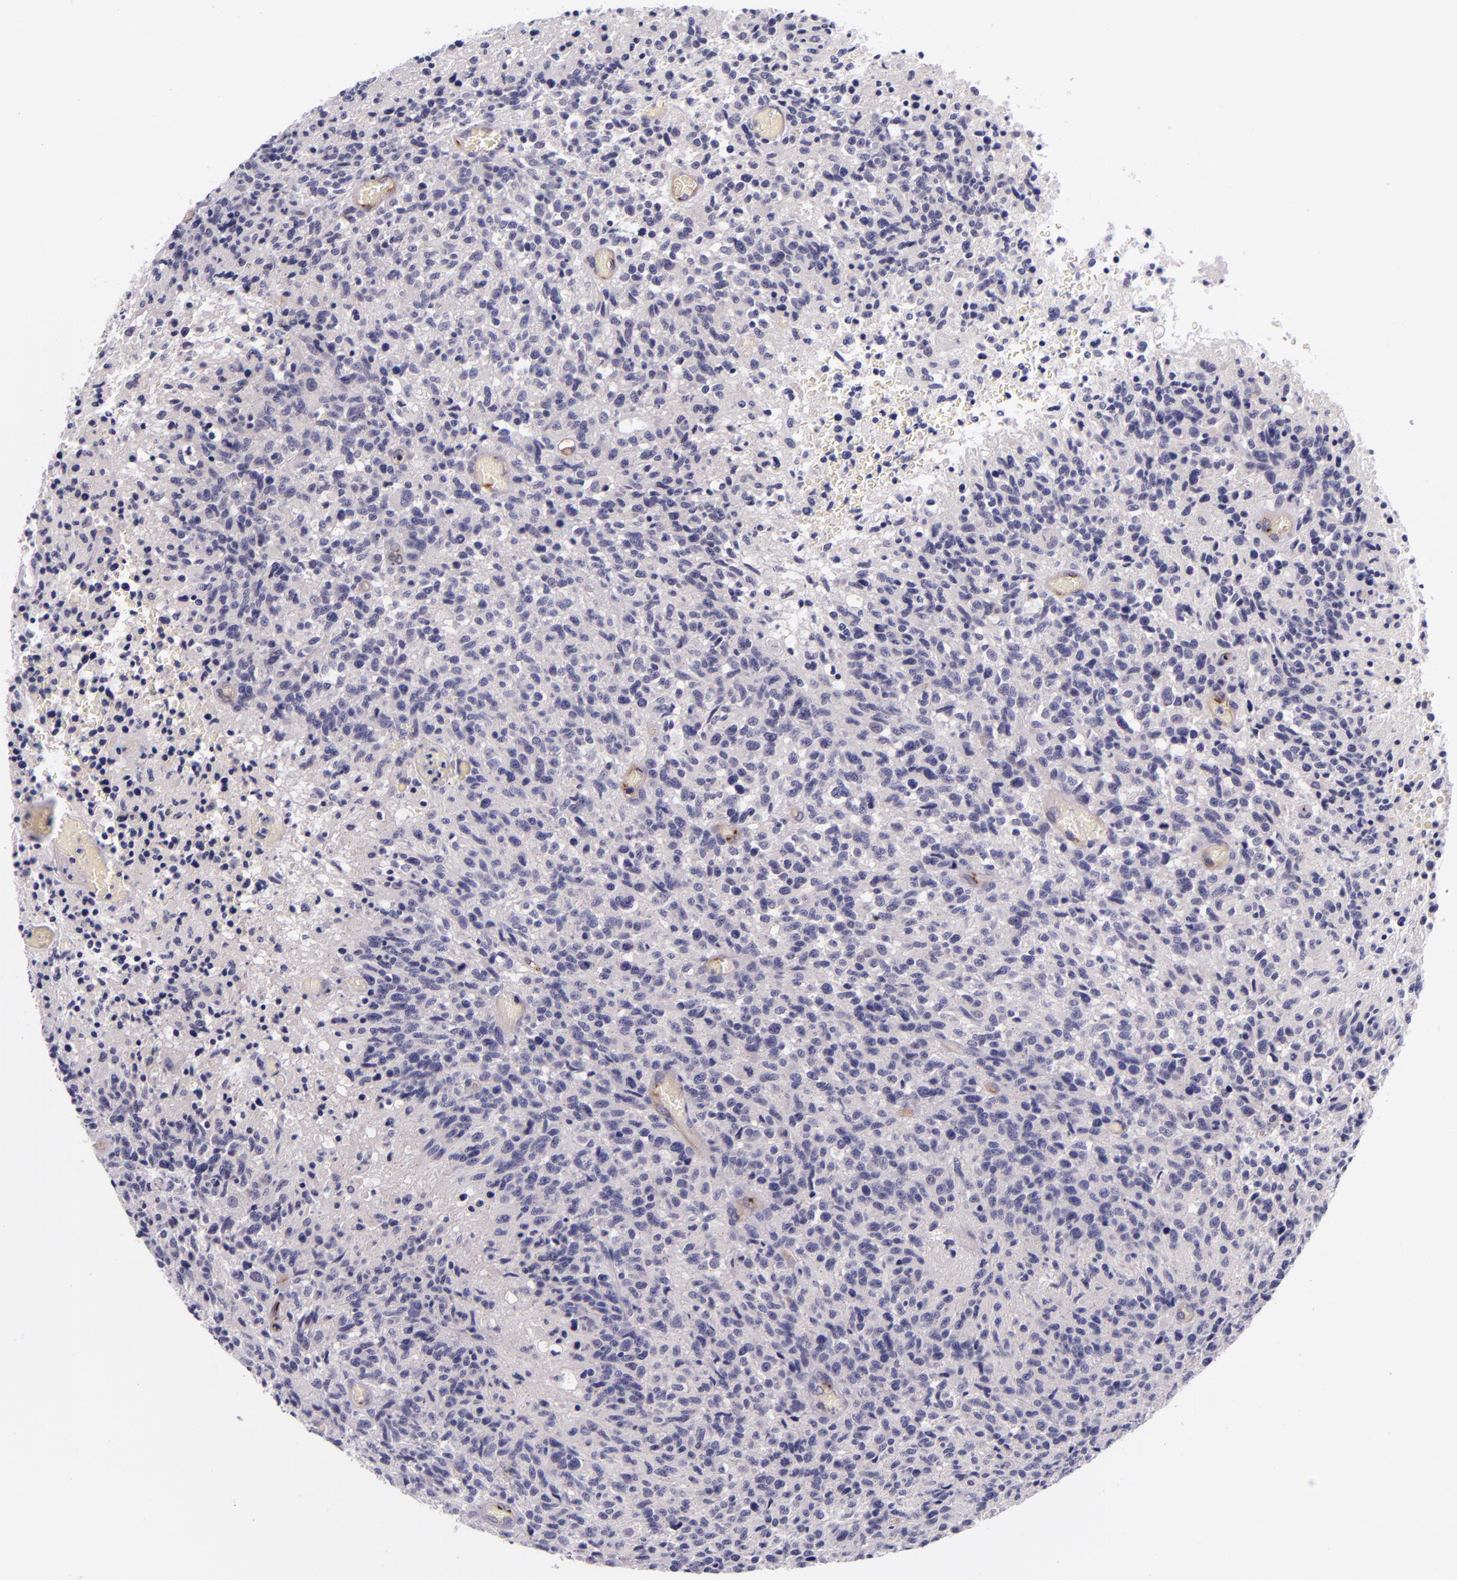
{"staining": {"intensity": "negative", "quantity": "none", "location": "none"}, "tissue": "glioma", "cell_type": "Tumor cells", "image_type": "cancer", "snomed": [{"axis": "morphology", "description": "Glioma, malignant, High grade"}, {"axis": "topography", "description": "Brain"}], "caption": "Human malignant high-grade glioma stained for a protein using immunohistochemistry exhibits no positivity in tumor cells.", "gene": "NOS3", "patient": {"sex": "male", "age": 36}}